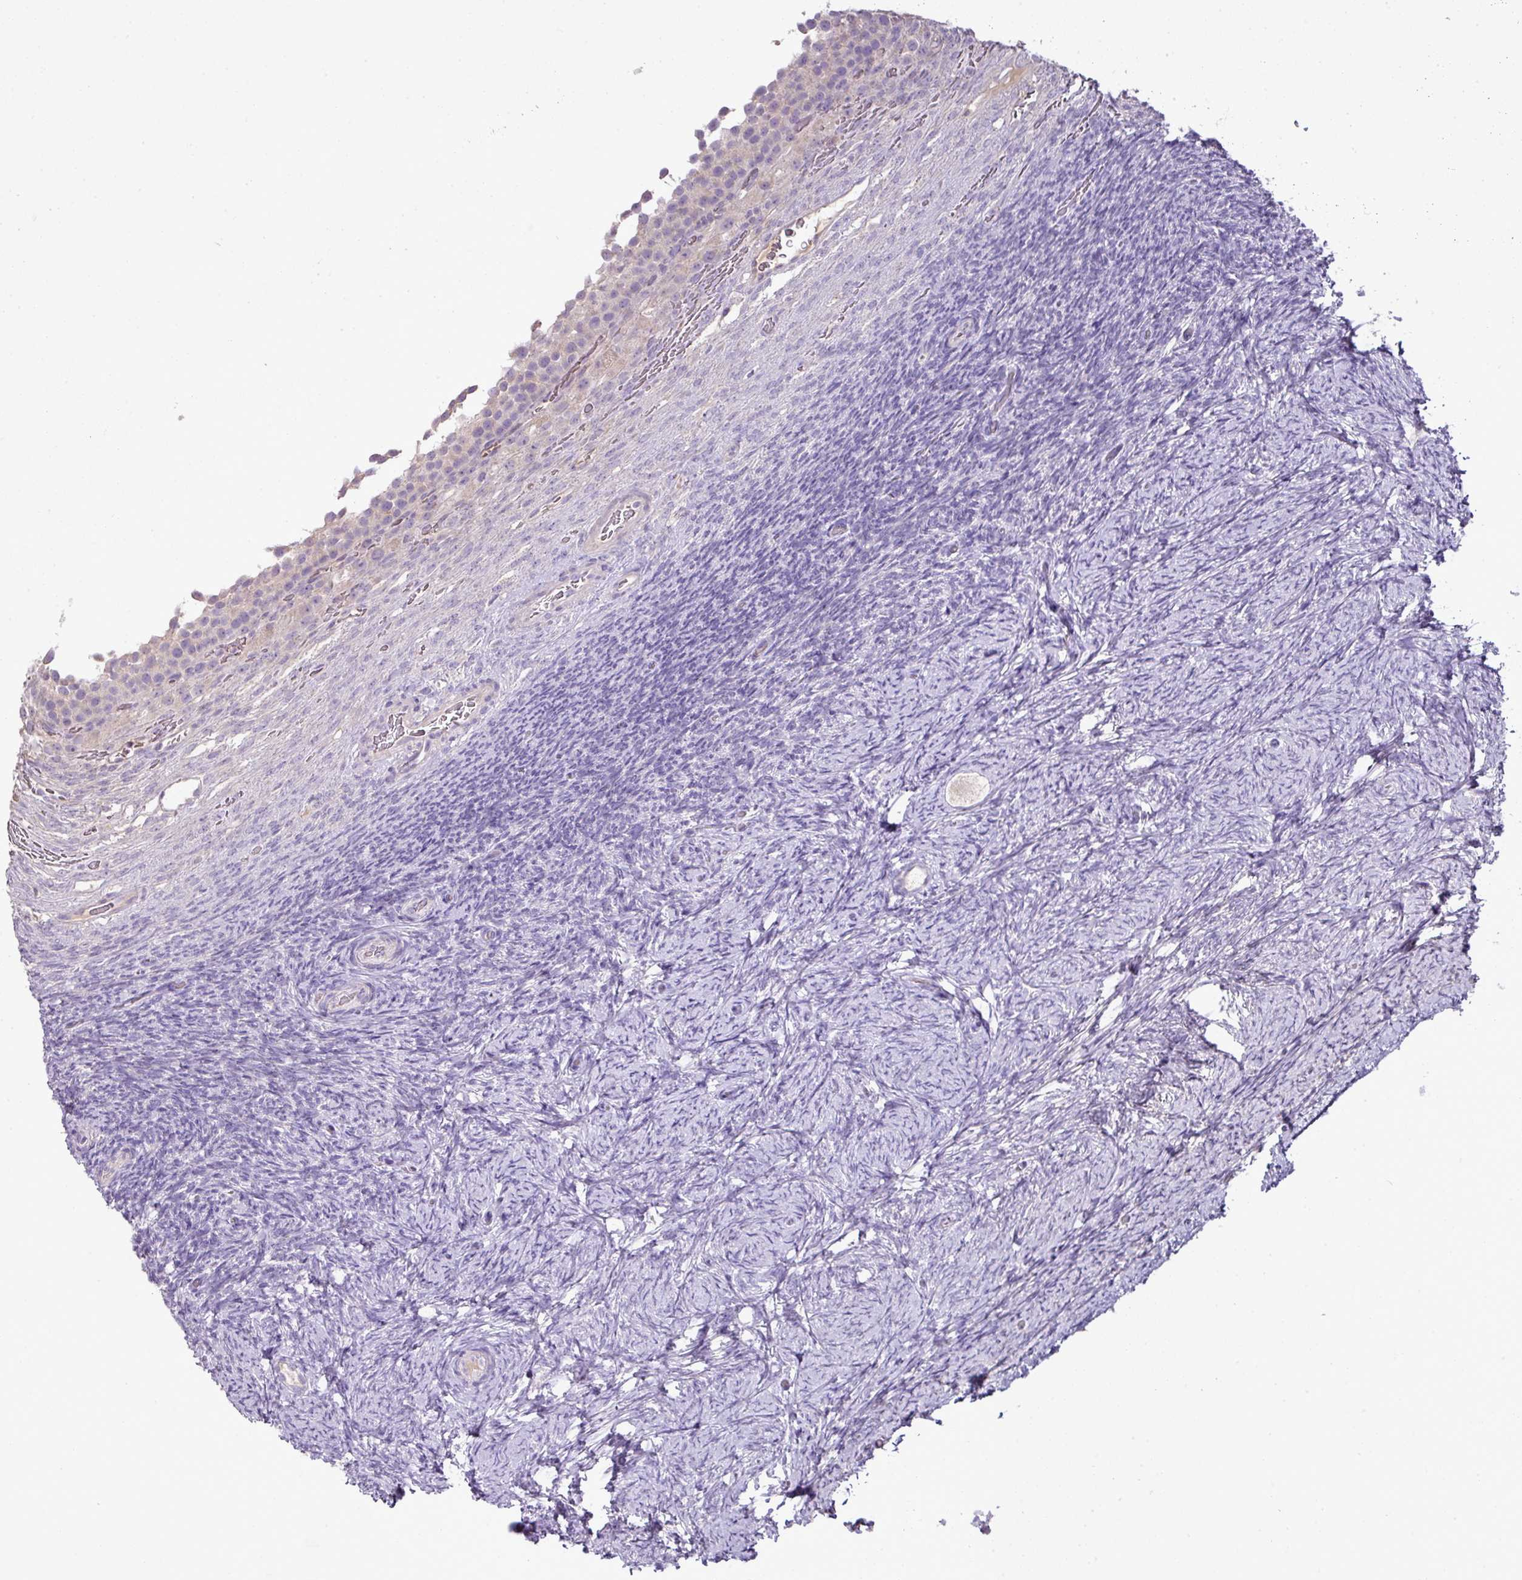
{"staining": {"intensity": "negative", "quantity": "none", "location": "none"}, "tissue": "ovary", "cell_type": "Follicle cells", "image_type": "normal", "snomed": [{"axis": "morphology", "description": "Normal tissue, NOS"}, {"axis": "topography", "description": "Ovary"}], "caption": "IHC of normal ovary shows no positivity in follicle cells. (Stains: DAB immunohistochemistry (IHC) with hematoxylin counter stain, Microscopy: brightfield microscopy at high magnification).", "gene": "BRINP2", "patient": {"sex": "female", "age": 34}}